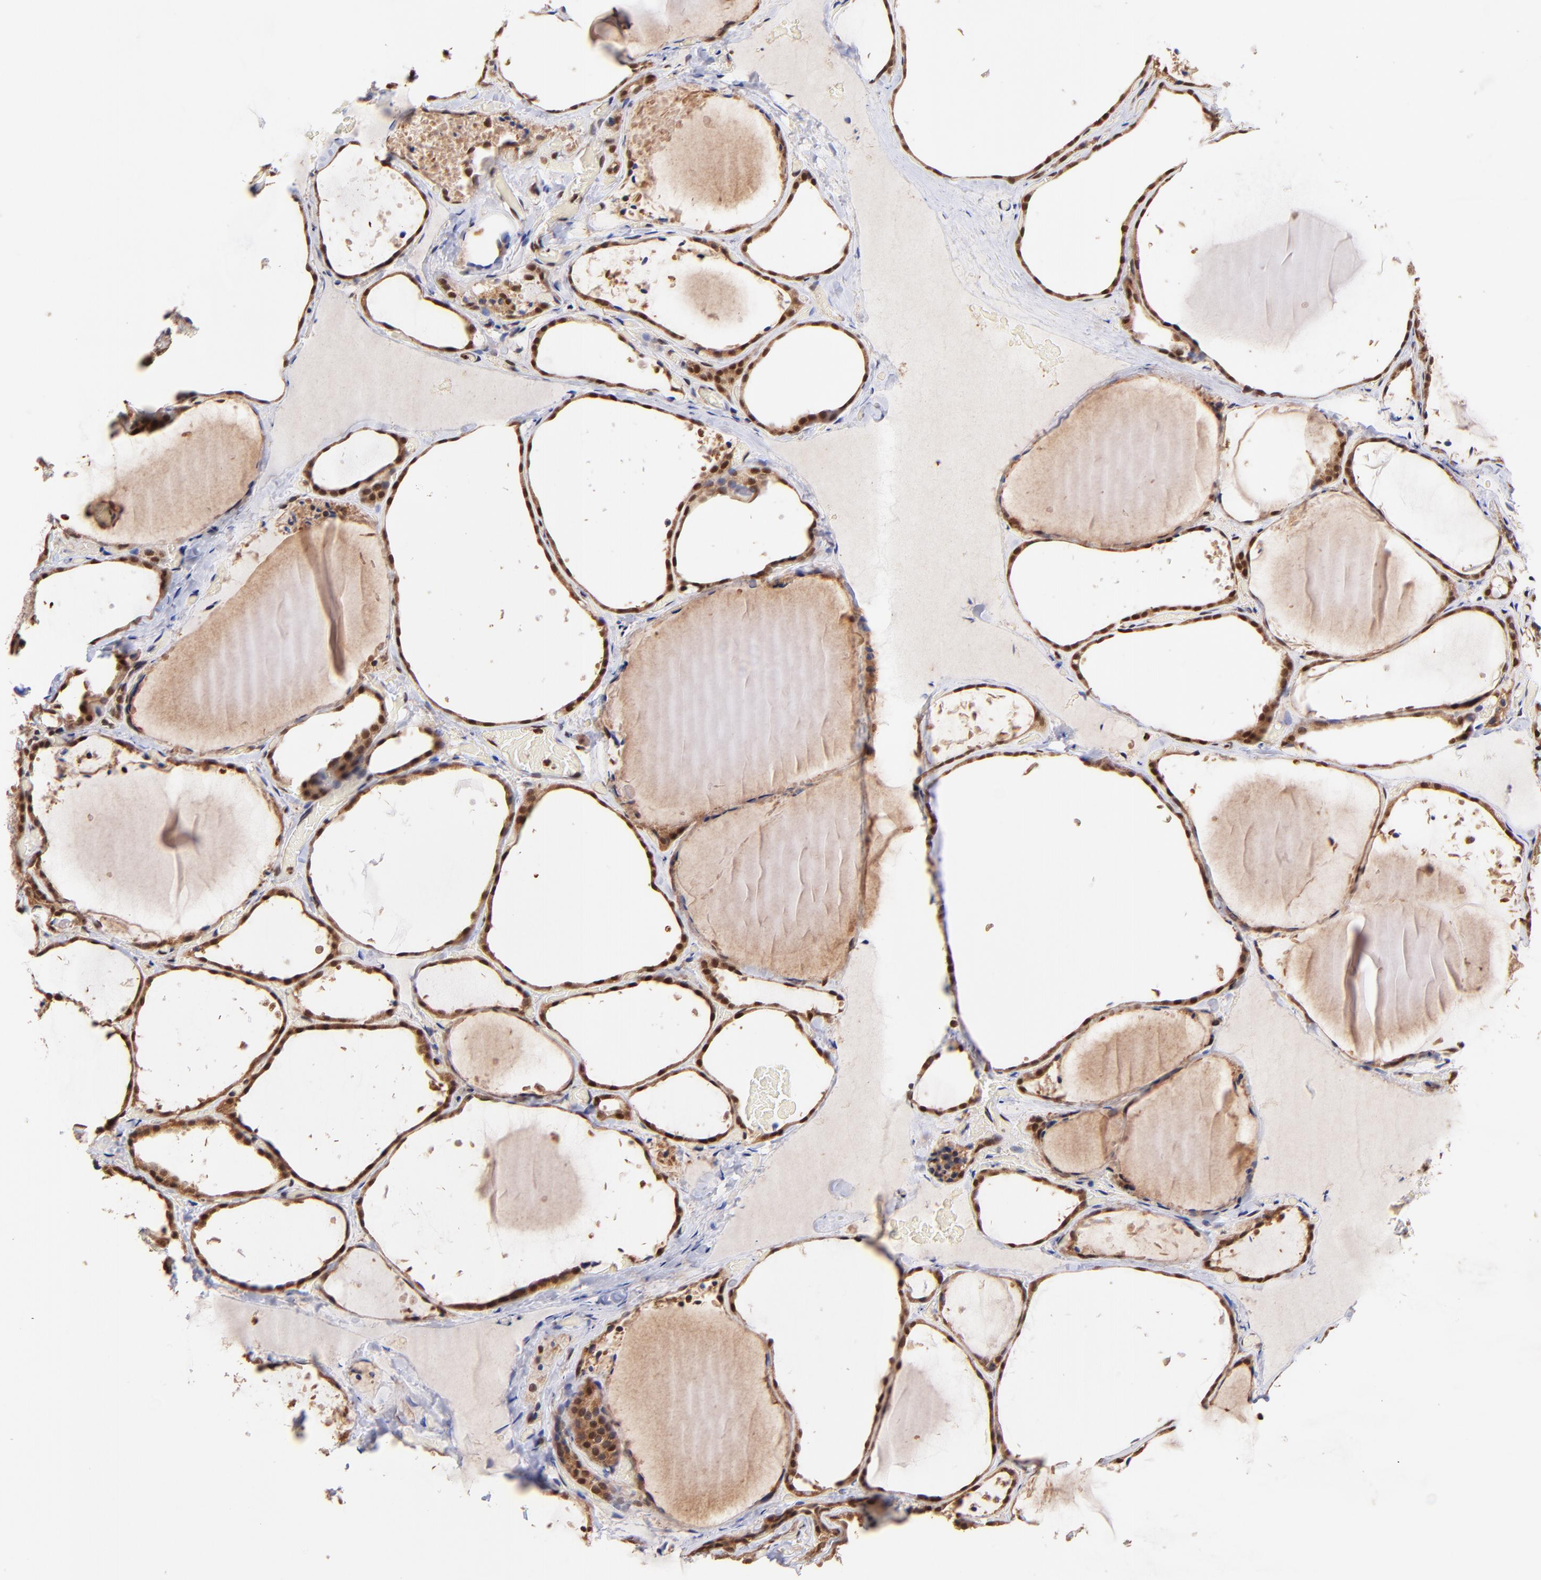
{"staining": {"intensity": "strong", "quantity": ">75%", "location": "cytoplasmic/membranous,nuclear"}, "tissue": "thyroid gland", "cell_type": "Glandular cells", "image_type": "normal", "snomed": [{"axis": "morphology", "description": "Normal tissue, NOS"}, {"axis": "topography", "description": "Thyroid gland"}], "caption": "Protein analysis of benign thyroid gland reveals strong cytoplasmic/membranous,nuclear expression in approximately >75% of glandular cells. (brown staining indicates protein expression, while blue staining denotes nuclei).", "gene": "WDR25", "patient": {"sex": "female", "age": 22}}